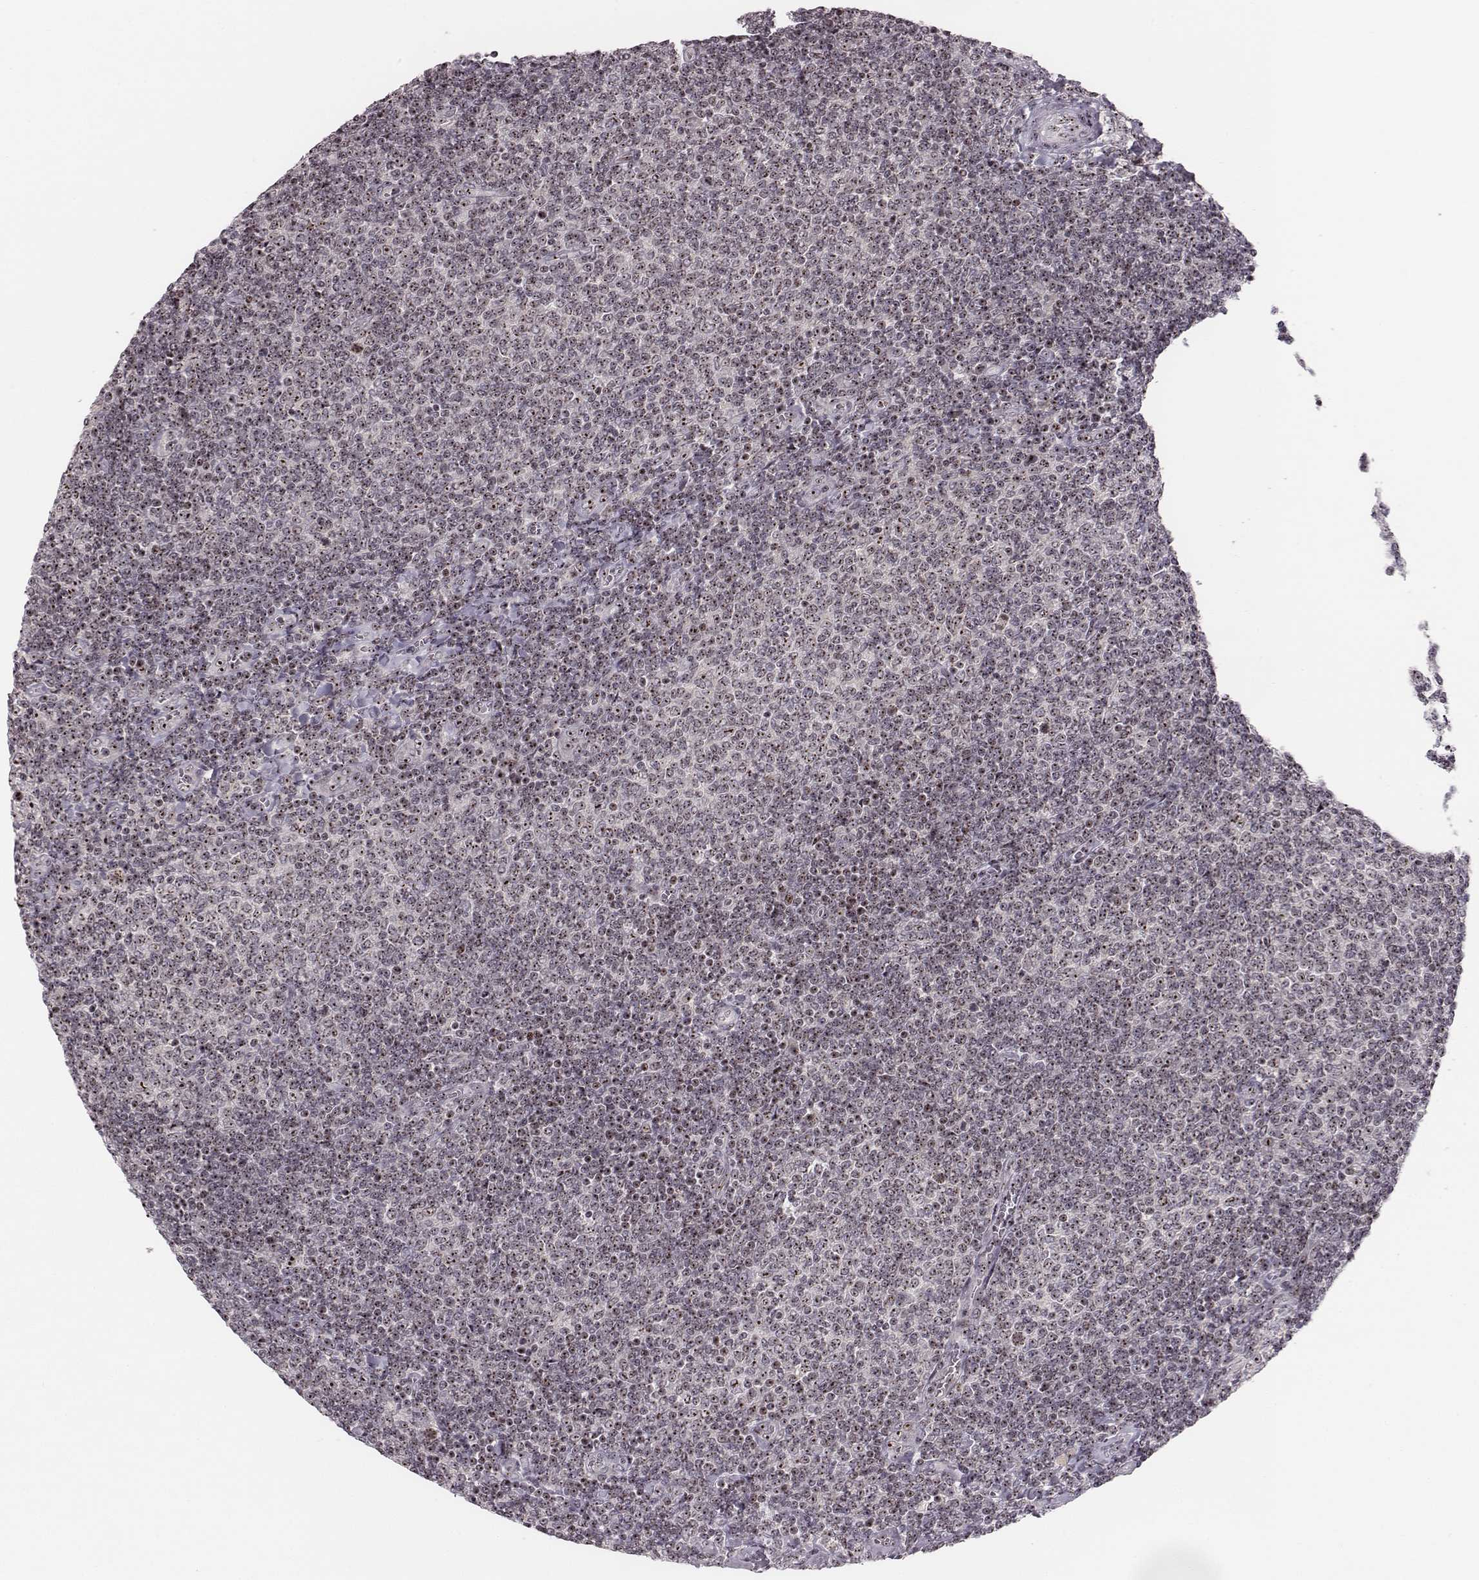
{"staining": {"intensity": "moderate", "quantity": ">75%", "location": "nuclear"}, "tissue": "lymphoma", "cell_type": "Tumor cells", "image_type": "cancer", "snomed": [{"axis": "morphology", "description": "Malignant lymphoma, non-Hodgkin's type, Low grade"}, {"axis": "topography", "description": "Lymph node"}], "caption": "Immunohistochemical staining of lymphoma demonstrates medium levels of moderate nuclear protein expression in approximately >75% of tumor cells. (Stains: DAB (3,3'-diaminobenzidine) in brown, nuclei in blue, Microscopy: brightfield microscopy at high magnification).", "gene": "NOP56", "patient": {"sex": "male", "age": 52}}